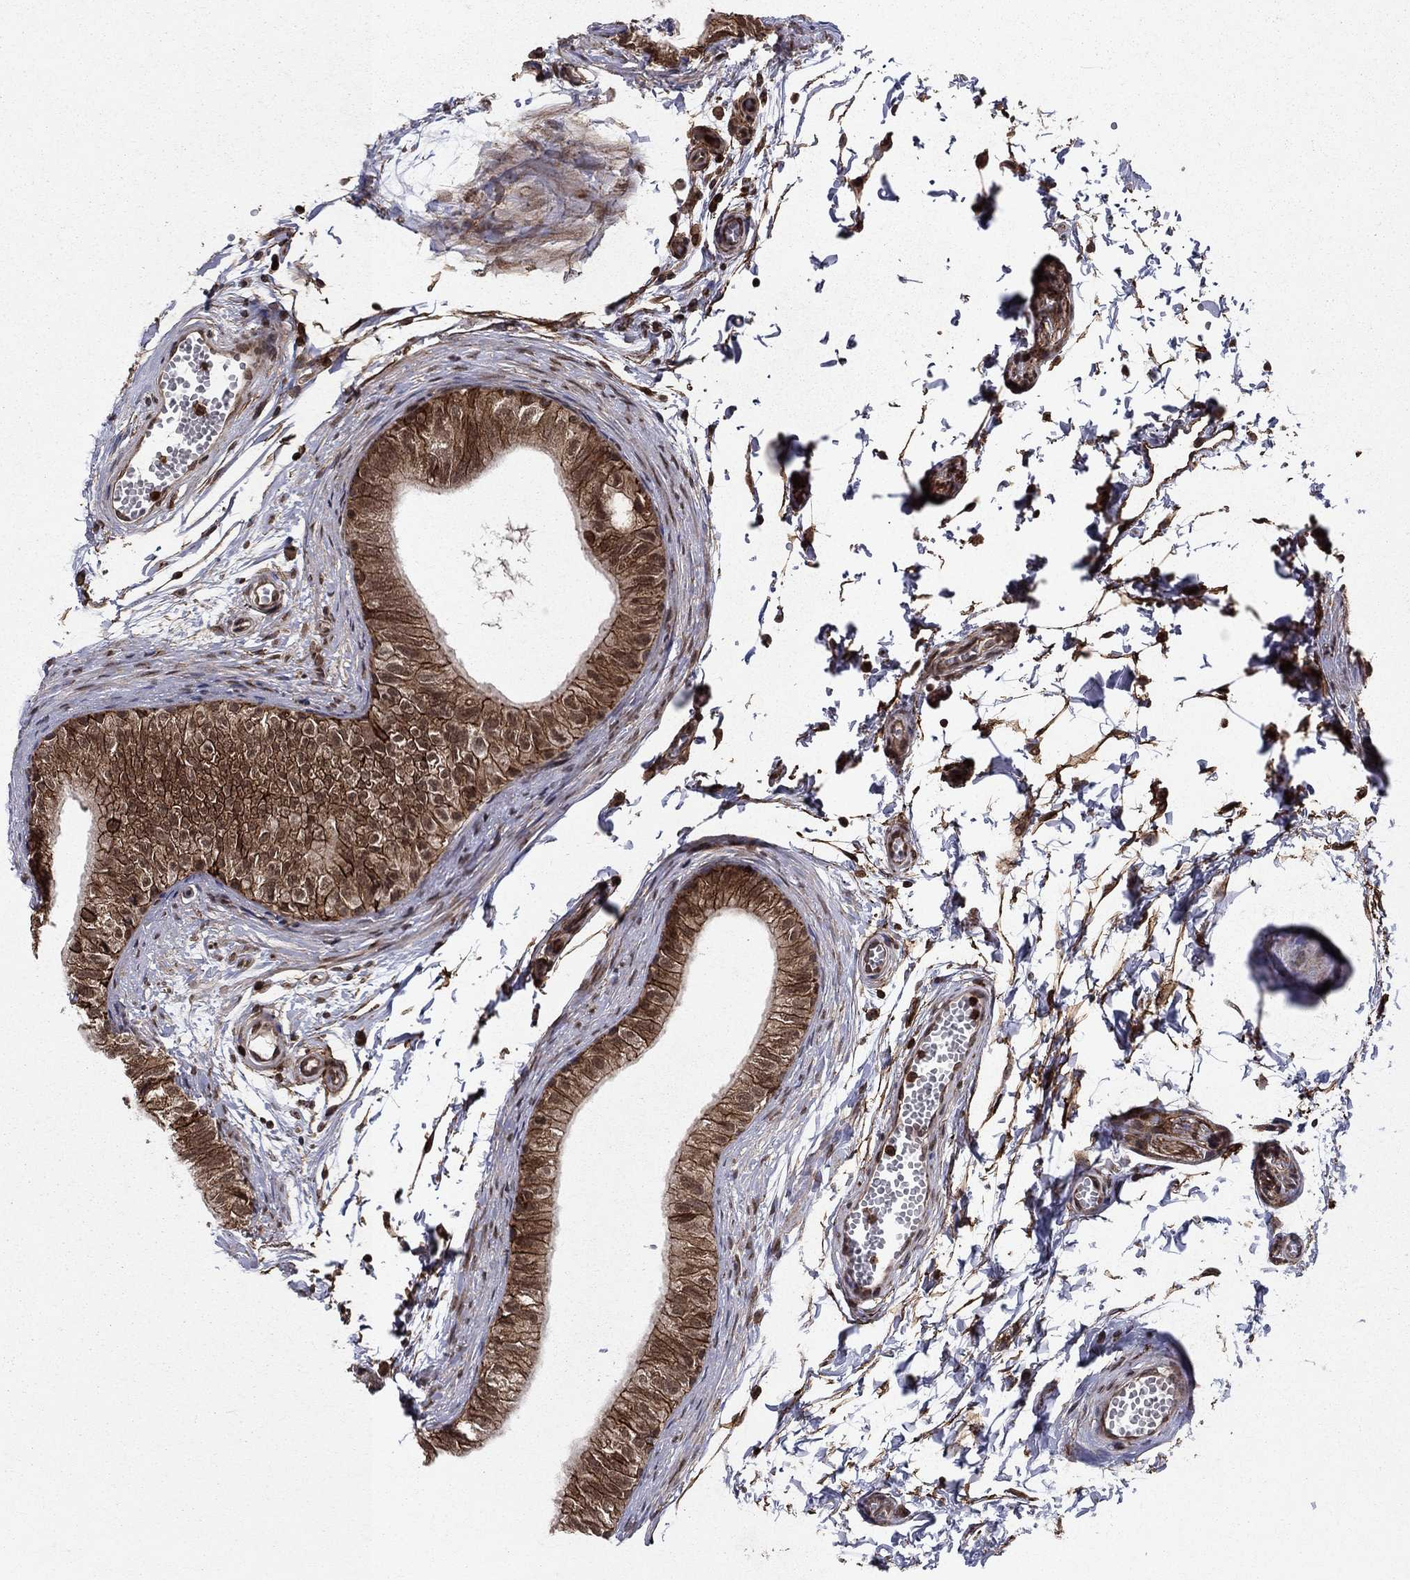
{"staining": {"intensity": "strong", "quantity": ">75%", "location": "cytoplasmic/membranous"}, "tissue": "epididymis", "cell_type": "Glandular cells", "image_type": "normal", "snomed": [{"axis": "morphology", "description": "Normal tissue, NOS"}, {"axis": "topography", "description": "Epididymis"}], "caption": "Immunohistochemistry (IHC) micrograph of normal epididymis: human epididymis stained using IHC demonstrates high levels of strong protein expression localized specifically in the cytoplasmic/membranous of glandular cells, appearing as a cytoplasmic/membranous brown color.", "gene": "SSX2IP", "patient": {"sex": "male", "age": 22}}